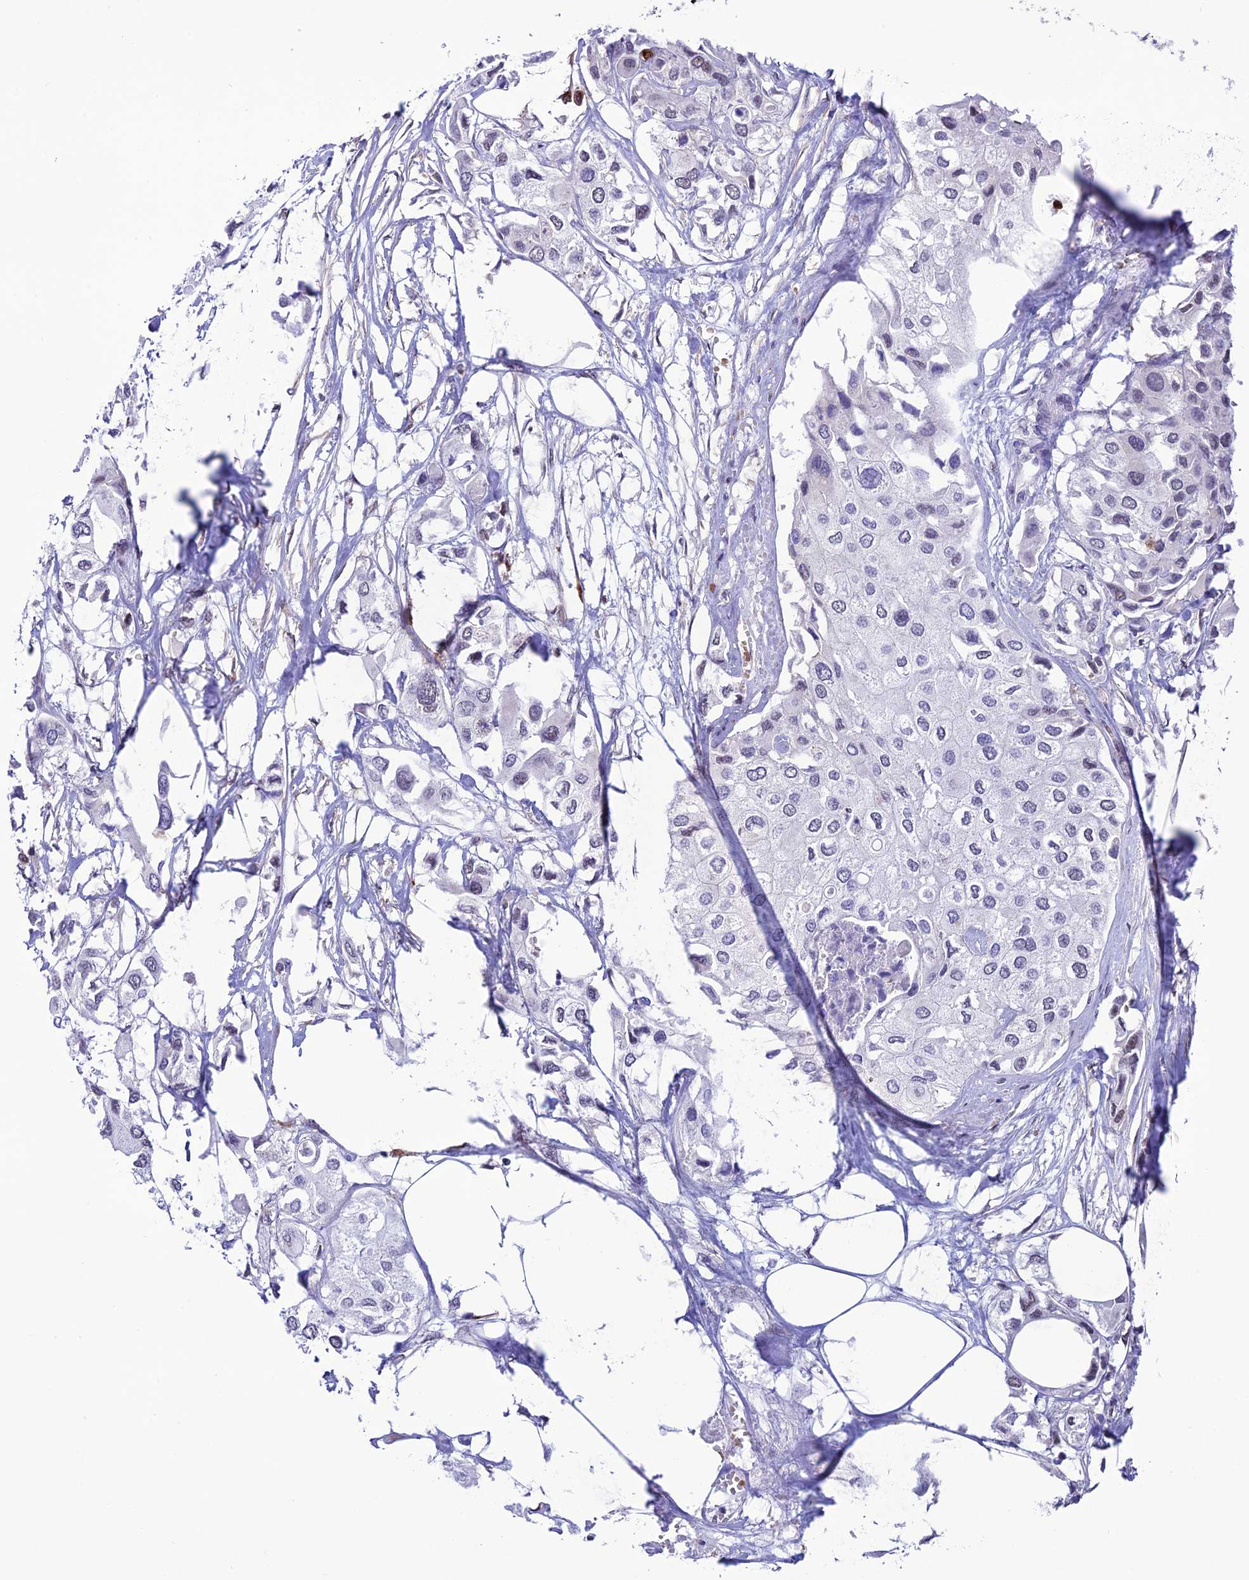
{"staining": {"intensity": "negative", "quantity": "none", "location": "none"}, "tissue": "urothelial cancer", "cell_type": "Tumor cells", "image_type": "cancer", "snomed": [{"axis": "morphology", "description": "Urothelial carcinoma, High grade"}, {"axis": "topography", "description": "Urinary bladder"}], "caption": "Immunohistochemical staining of urothelial carcinoma (high-grade) demonstrates no significant expression in tumor cells.", "gene": "COL6A6", "patient": {"sex": "male", "age": 64}}